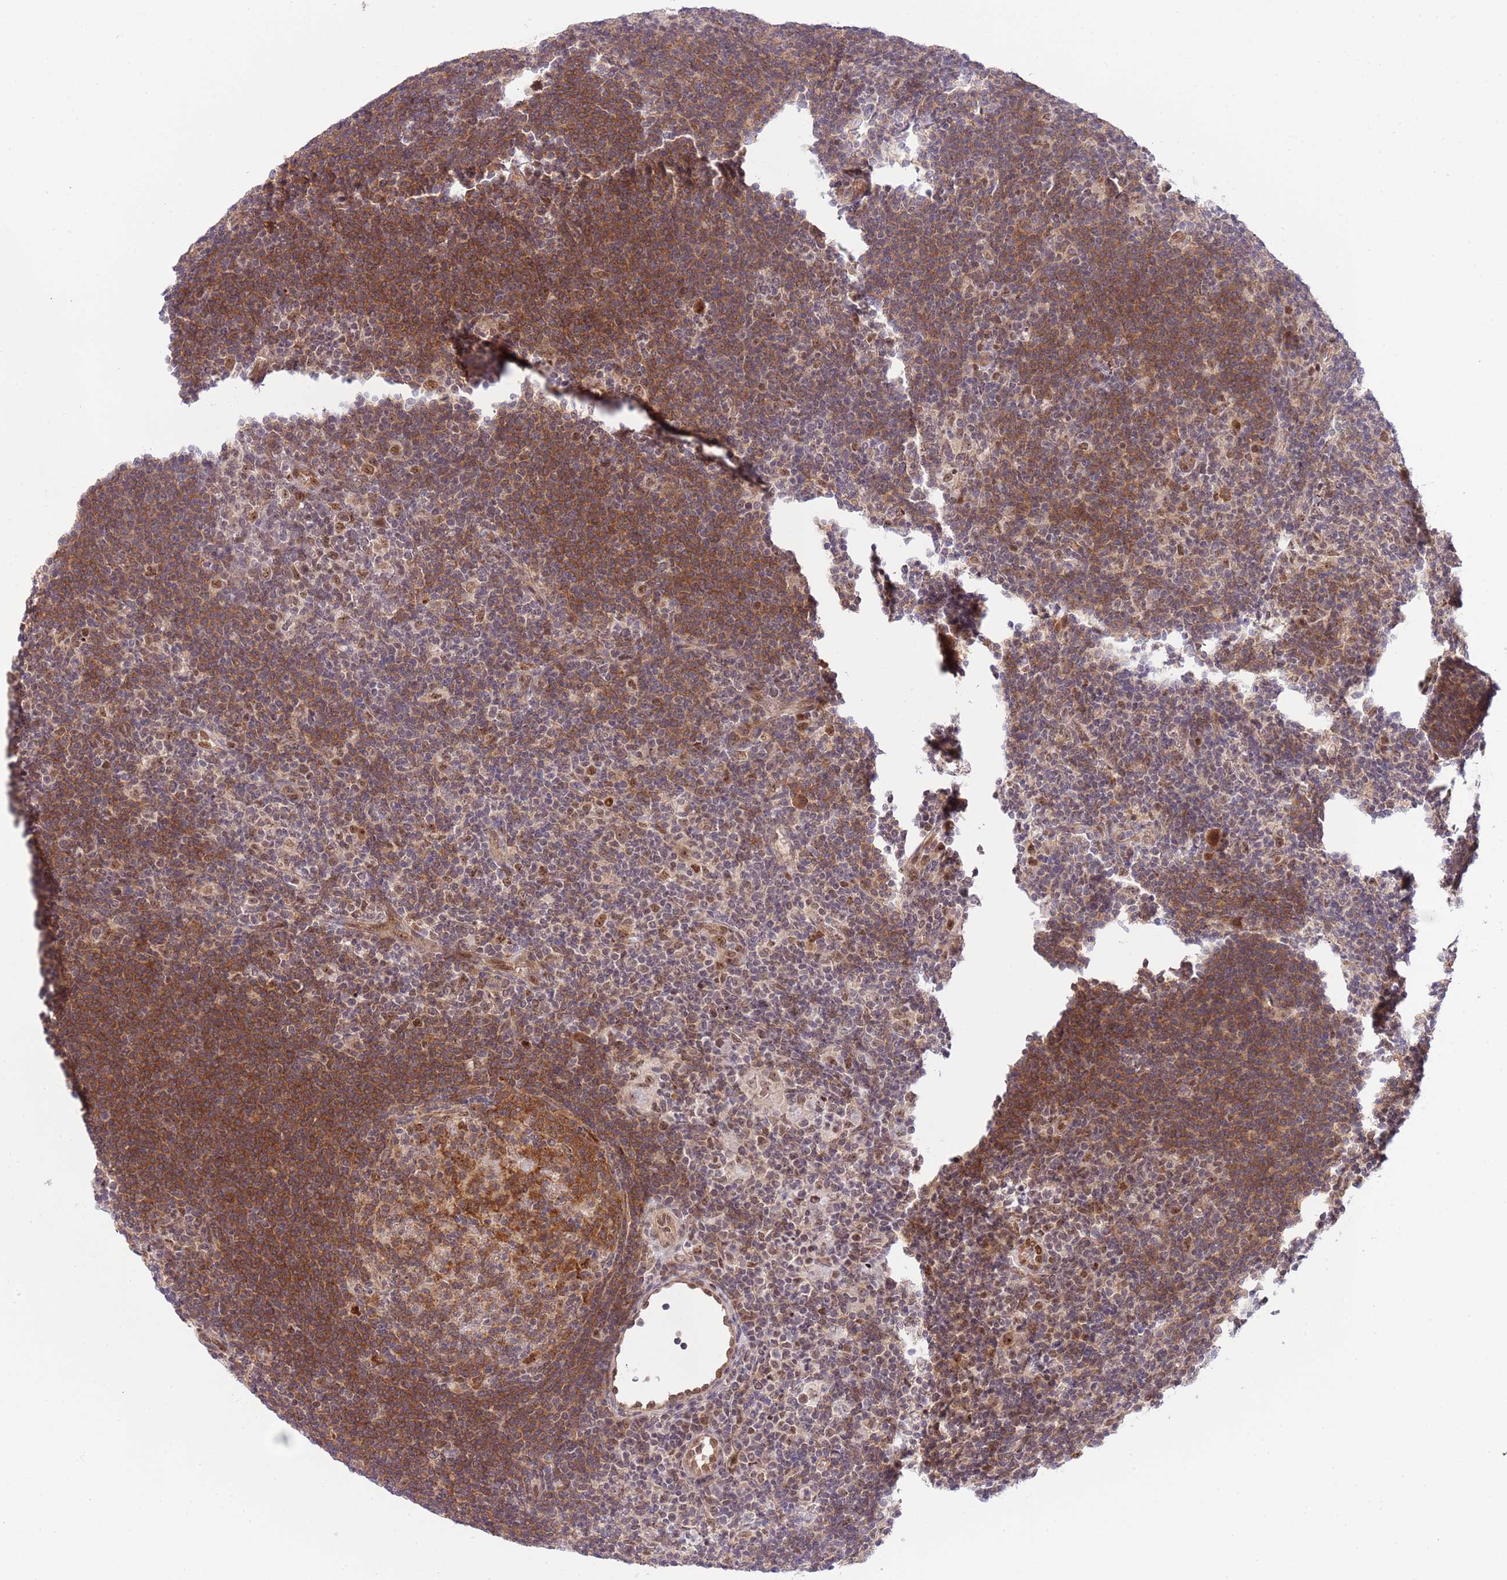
{"staining": {"intensity": "moderate", "quantity": ">75%", "location": "nuclear"}, "tissue": "lymphoma", "cell_type": "Tumor cells", "image_type": "cancer", "snomed": [{"axis": "morphology", "description": "Hodgkin's disease, NOS"}, {"axis": "topography", "description": "Lymph node"}], "caption": "Human lymphoma stained with a protein marker demonstrates moderate staining in tumor cells.", "gene": "CHD1", "patient": {"sex": "female", "age": 57}}